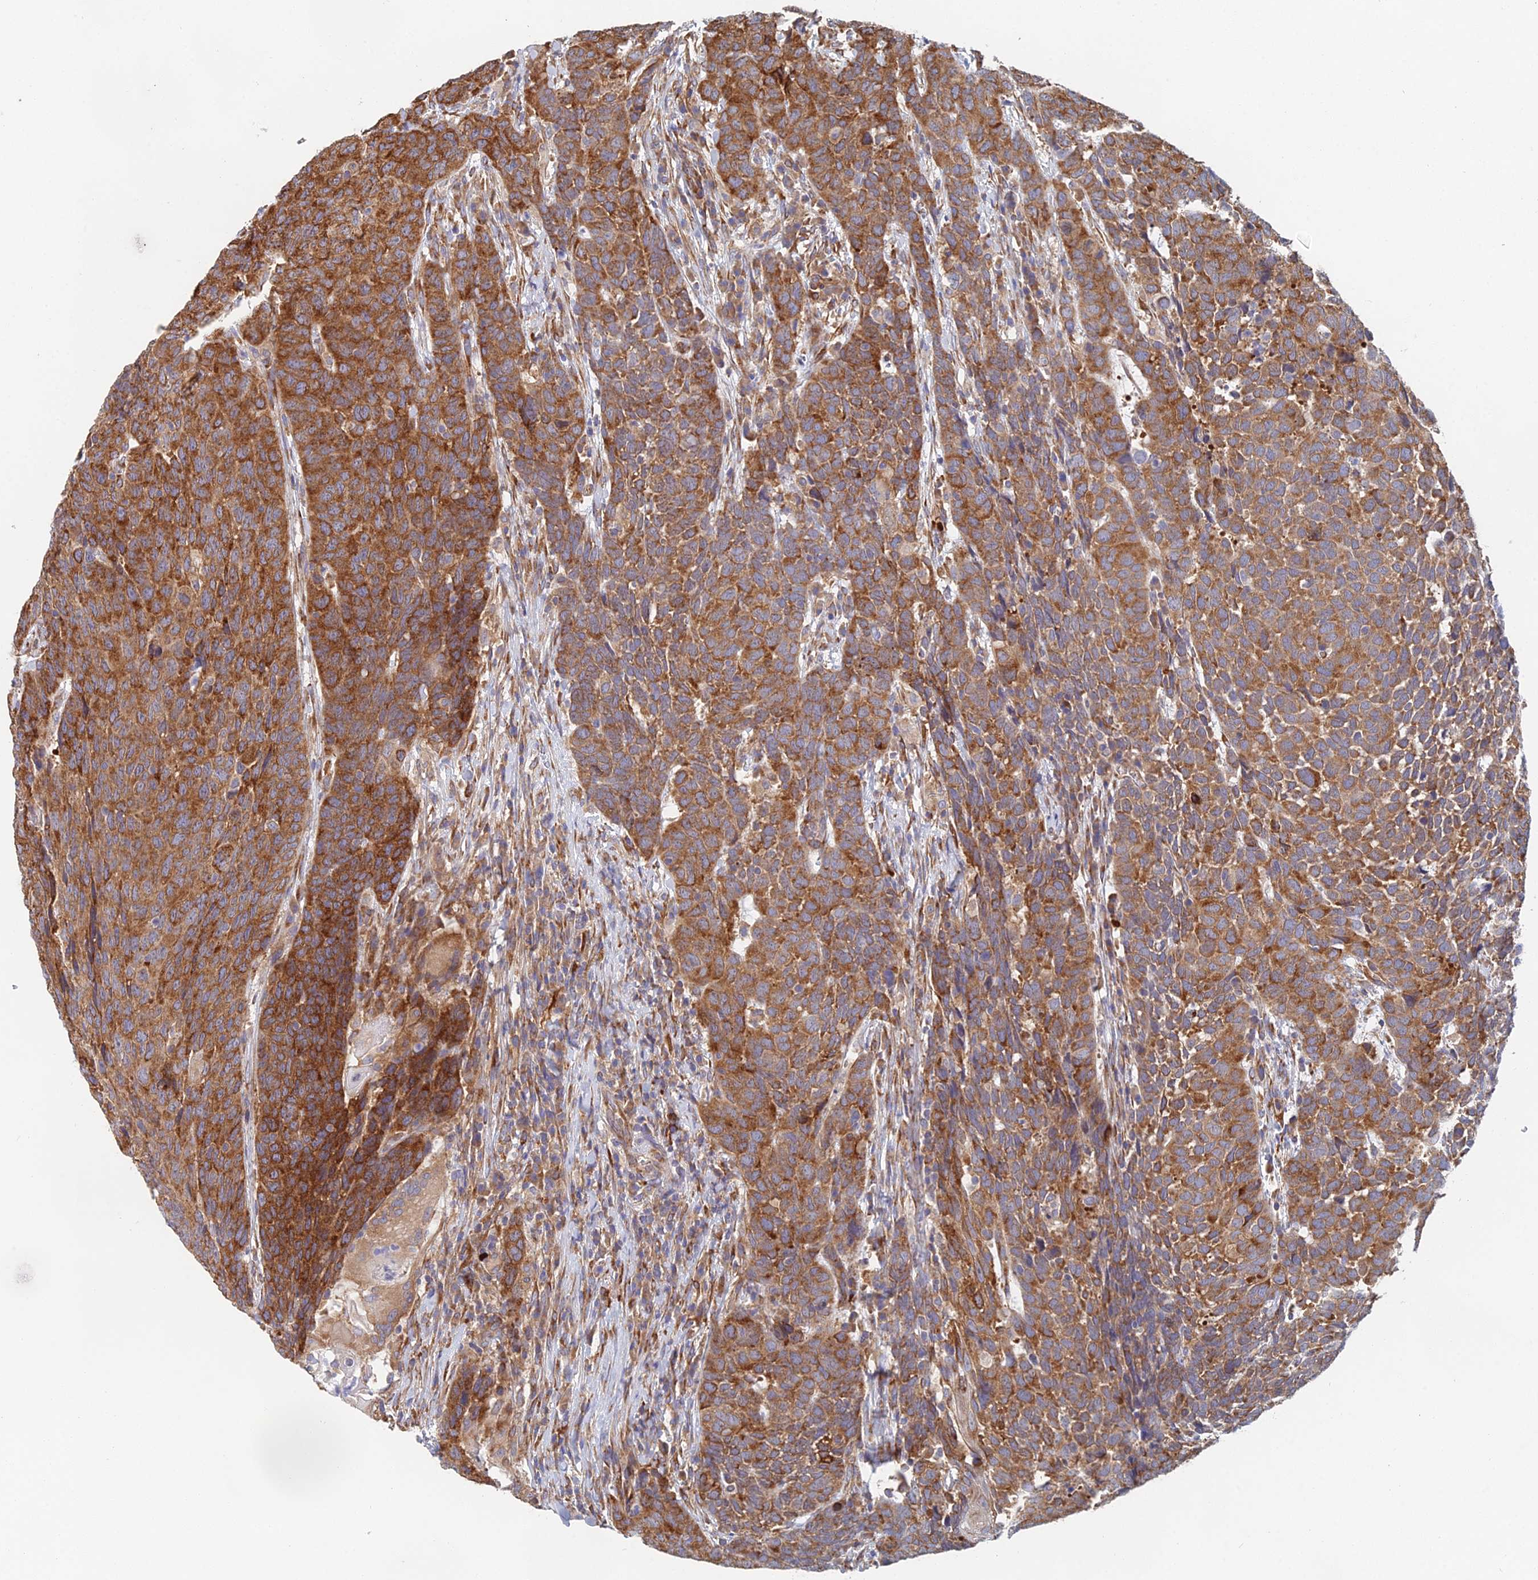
{"staining": {"intensity": "strong", "quantity": ">75%", "location": "cytoplasmic/membranous"}, "tissue": "head and neck cancer", "cell_type": "Tumor cells", "image_type": "cancer", "snomed": [{"axis": "morphology", "description": "Squamous cell carcinoma, NOS"}, {"axis": "topography", "description": "Head-Neck"}], "caption": "This photomicrograph demonstrates immunohistochemistry staining of human head and neck cancer (squamous cell carcinoma), with high strong cytoplasmic/membranous expression in approximately >75% of tumor cells.", "gene": "ELOF1", "patient": {"sex": "male", "age": 66}}